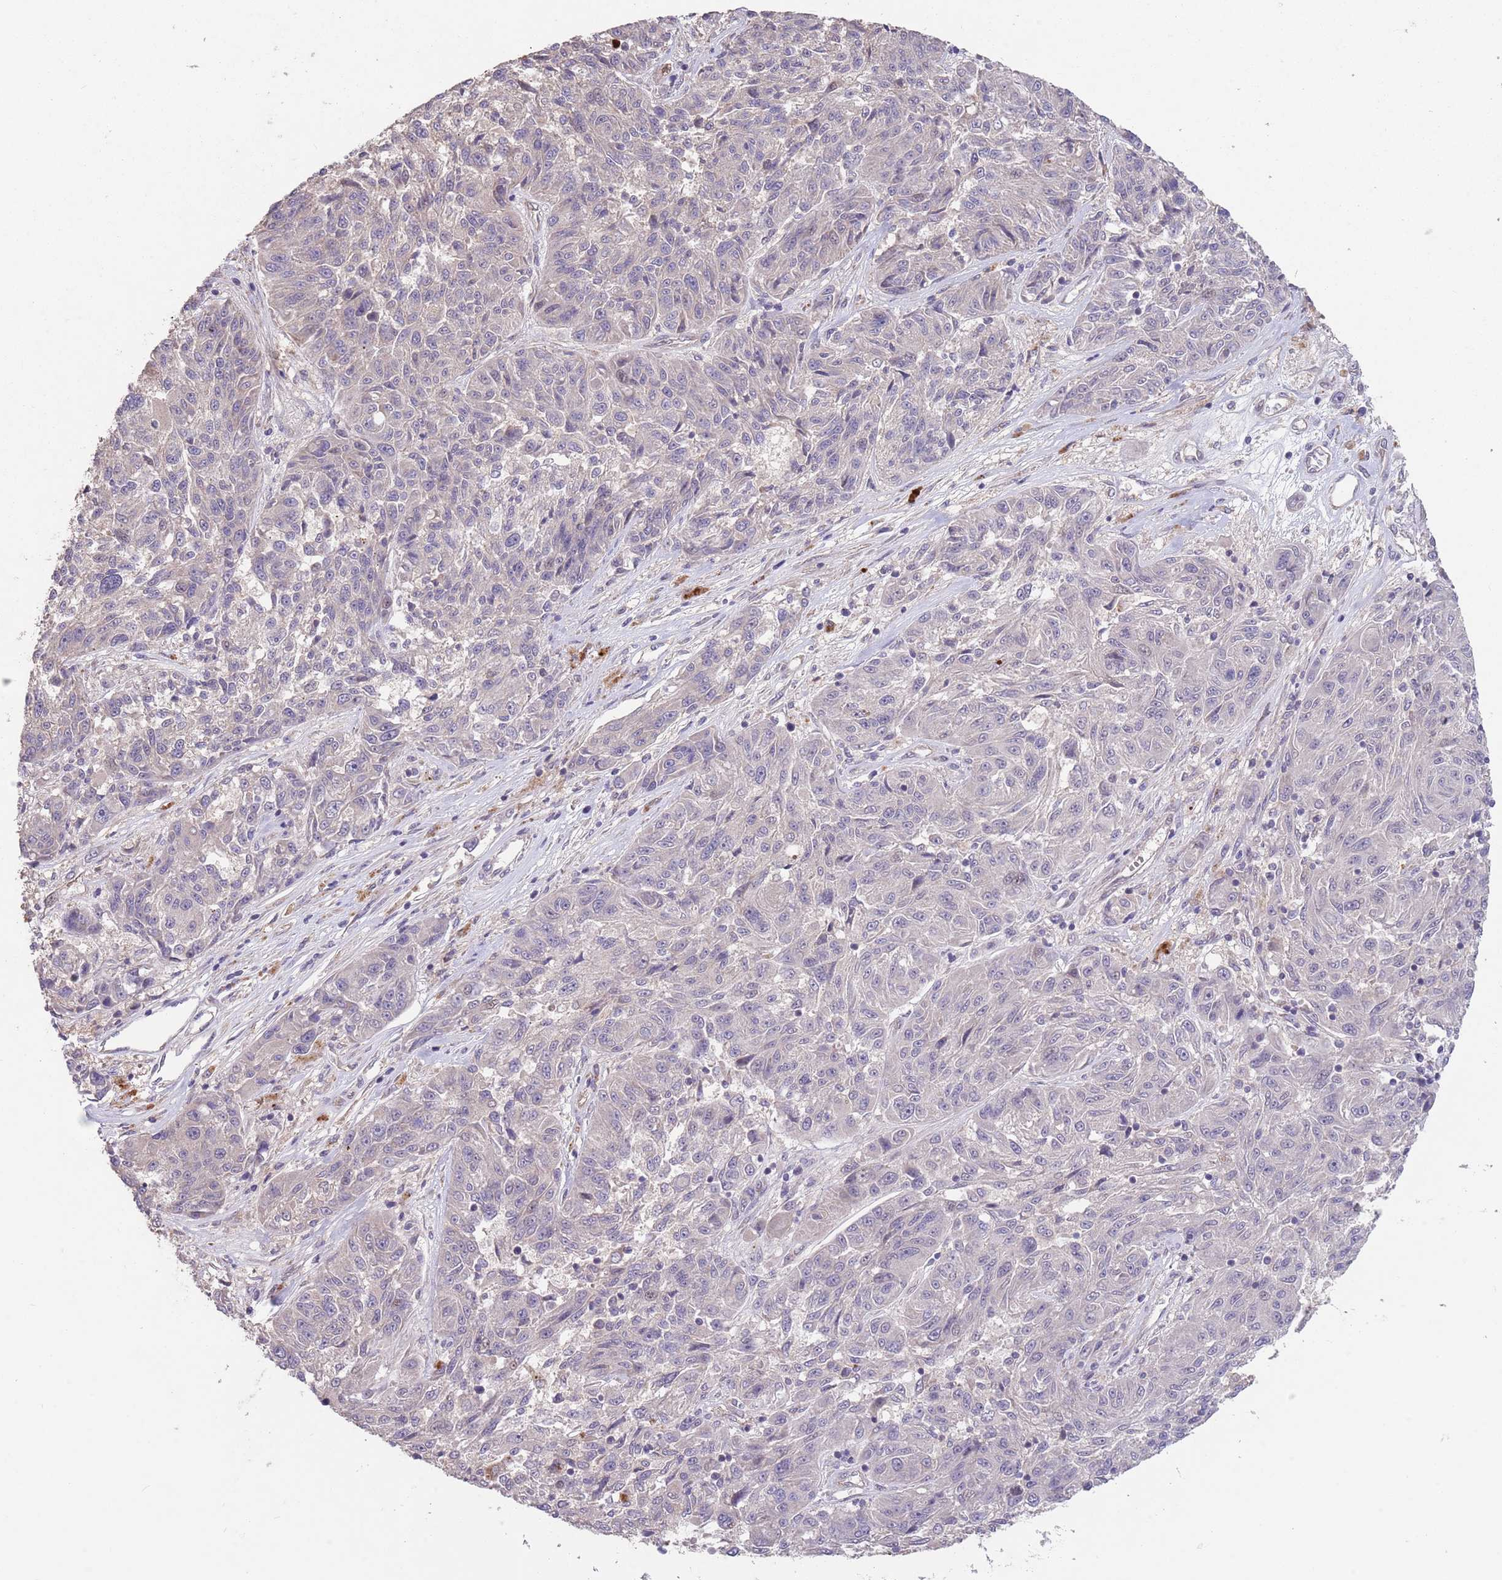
{"staining": {"intensity": "negative", "quantity": "none", "location": "none"}, "tissue": "melanoma", "cell_type": "Tumor cells", "image_type": "cancer", "snomed": [{"axis": "morphology", "description": "Malignant melanoma, NOS"}, {"axis": "topography", "description": "Skin"}], "caption": "High power microscopy image of an immunohistochemistry (IHC) image of malignant melanoma, revealing no significant positivity in tumor cells. (Immunohistochemistry, brightfield microscopy, high magnification).", "gene": "MEI1", "patient": {"sex": "male", "age": 53}}